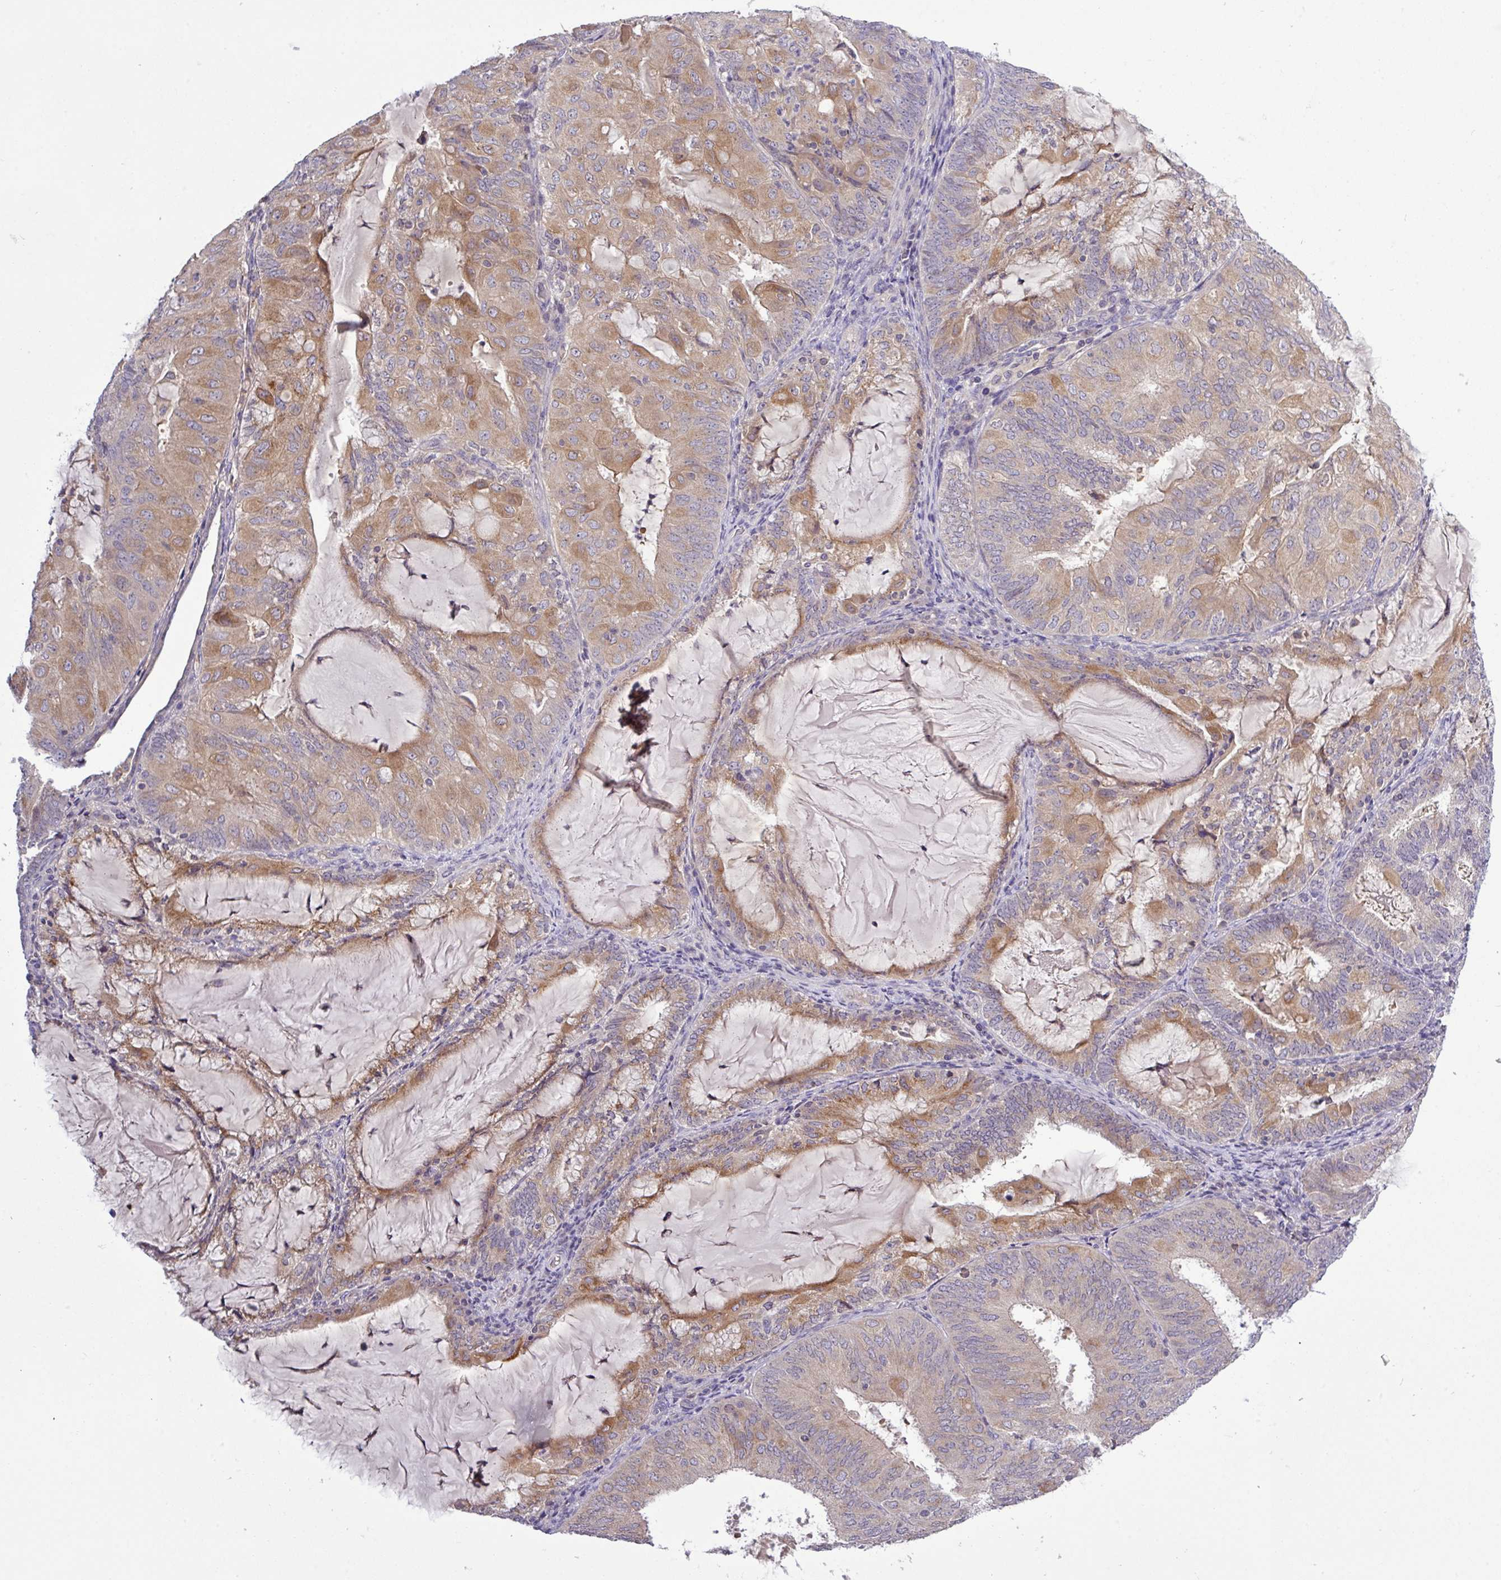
{"staining": {"intensity": "moderate", "quantity": ">75%", "location": "cytoplasmic/membranous"}, "tissue": "endometrial cancer", "cell_type": "Tumor cells", "image_type": "cancer", "snomed": [{"axis": "morphology", "description": "Adenocarcinoma, NOS"}, {"axis": "topography", "description": "Endometrium"}], "caption": "This micrograph shows adenocarcinoma (endometrial) stained with IHC to label a protein in brown. The cytoplasmic/membranous of tumor cells show moderate positivity for the protein. Nuclei are counter-stained blue.", "gene": "TMEM62", "patient": {"sex": "female", "age": 81}}